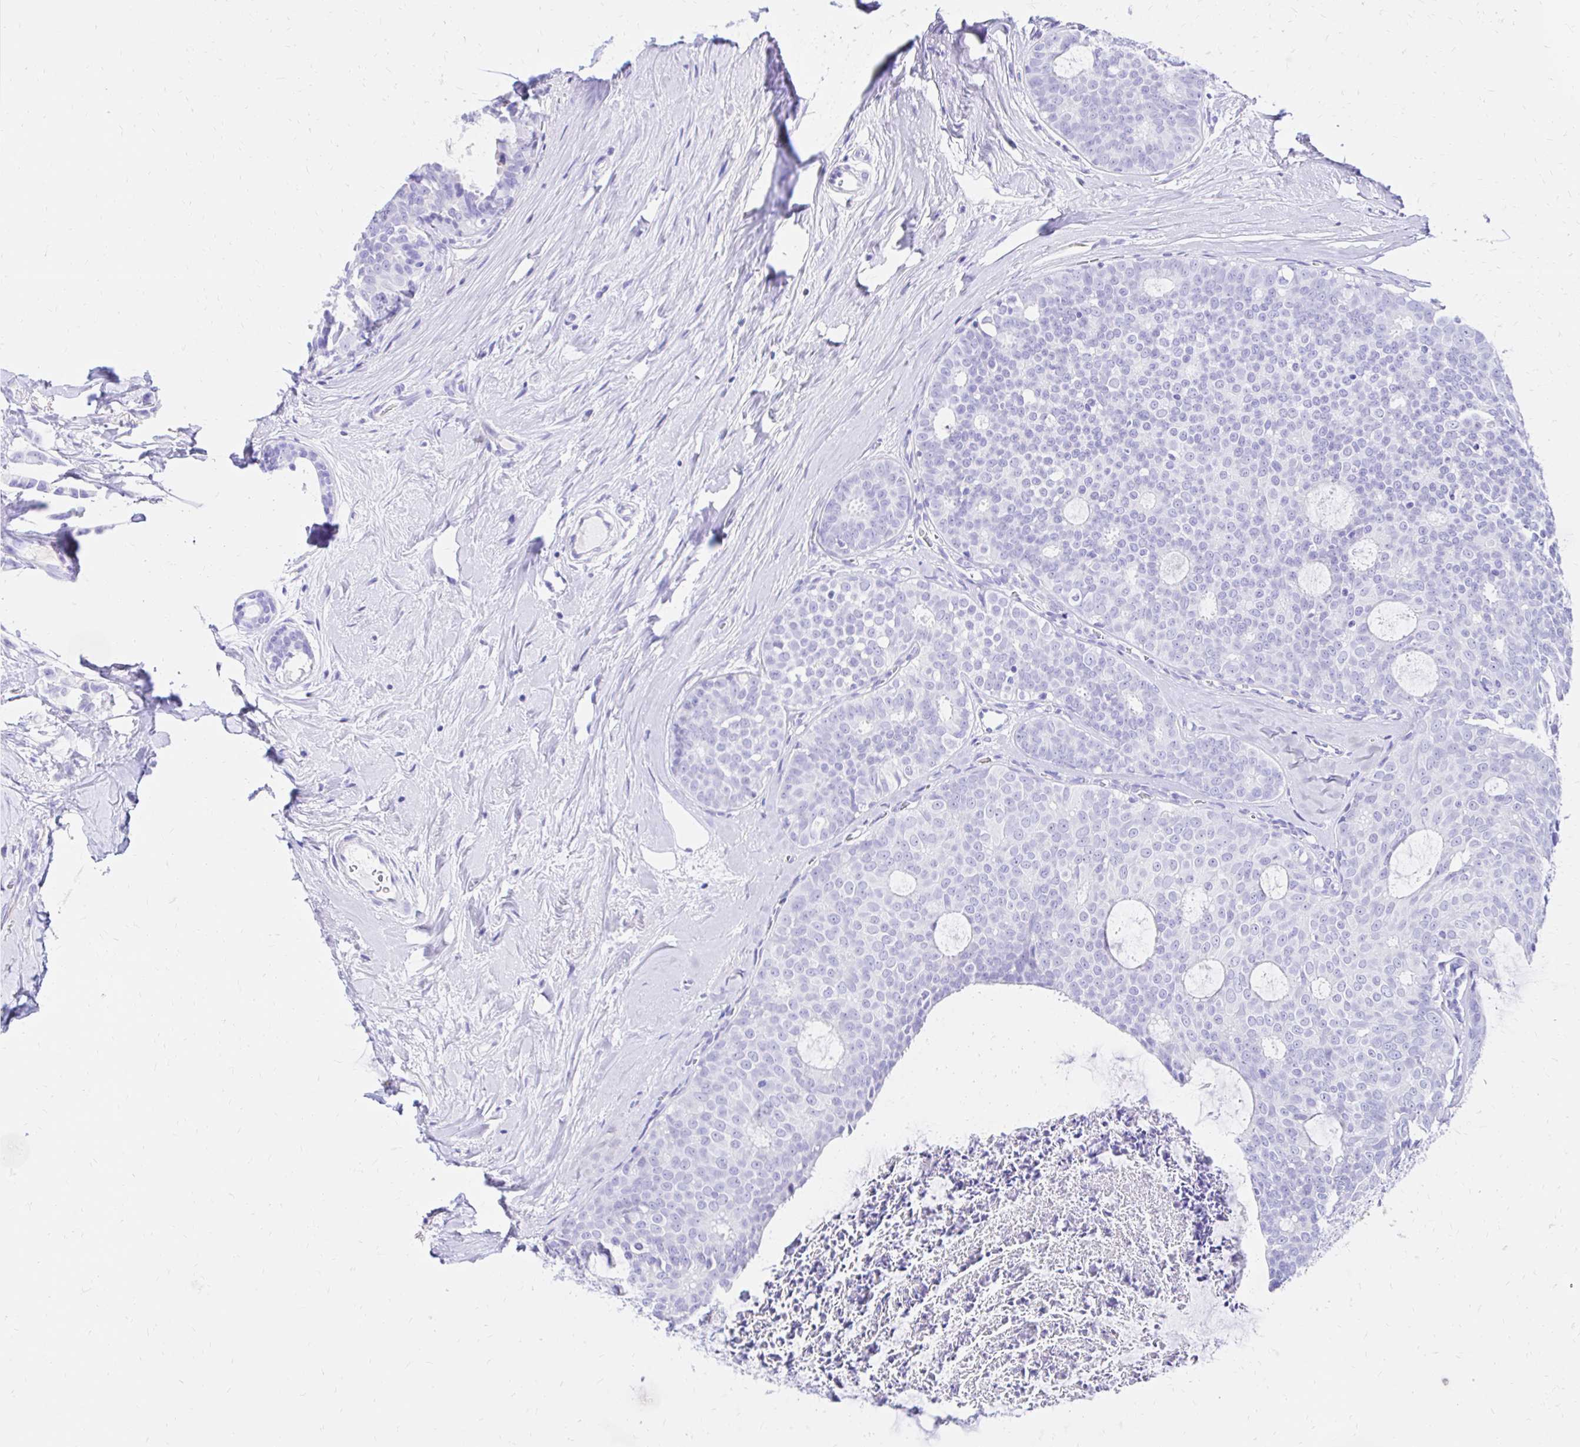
{"staining": {"intensity": "negative", "quantity": "none", "location": "none"}, "tissue": "breast cancer", "cell_type": "Tumor cells", "image_type": "cancer", "snomed": [{"axis": "morphology", "description": "Duct carcinoma"}, {"axis": "topography", "description": "Breast"}], "caption": "Tumor cells show no significant expression in invasive ductal carcinoma (breast). Brightfield microscopy of IHC stained with DAB (3,3'-diaminobenzidine) (brown) and hematoxylin (blue), captured at high magnification.", "gene": "S100G", "patient": {"sex": "female", "age": 45}}